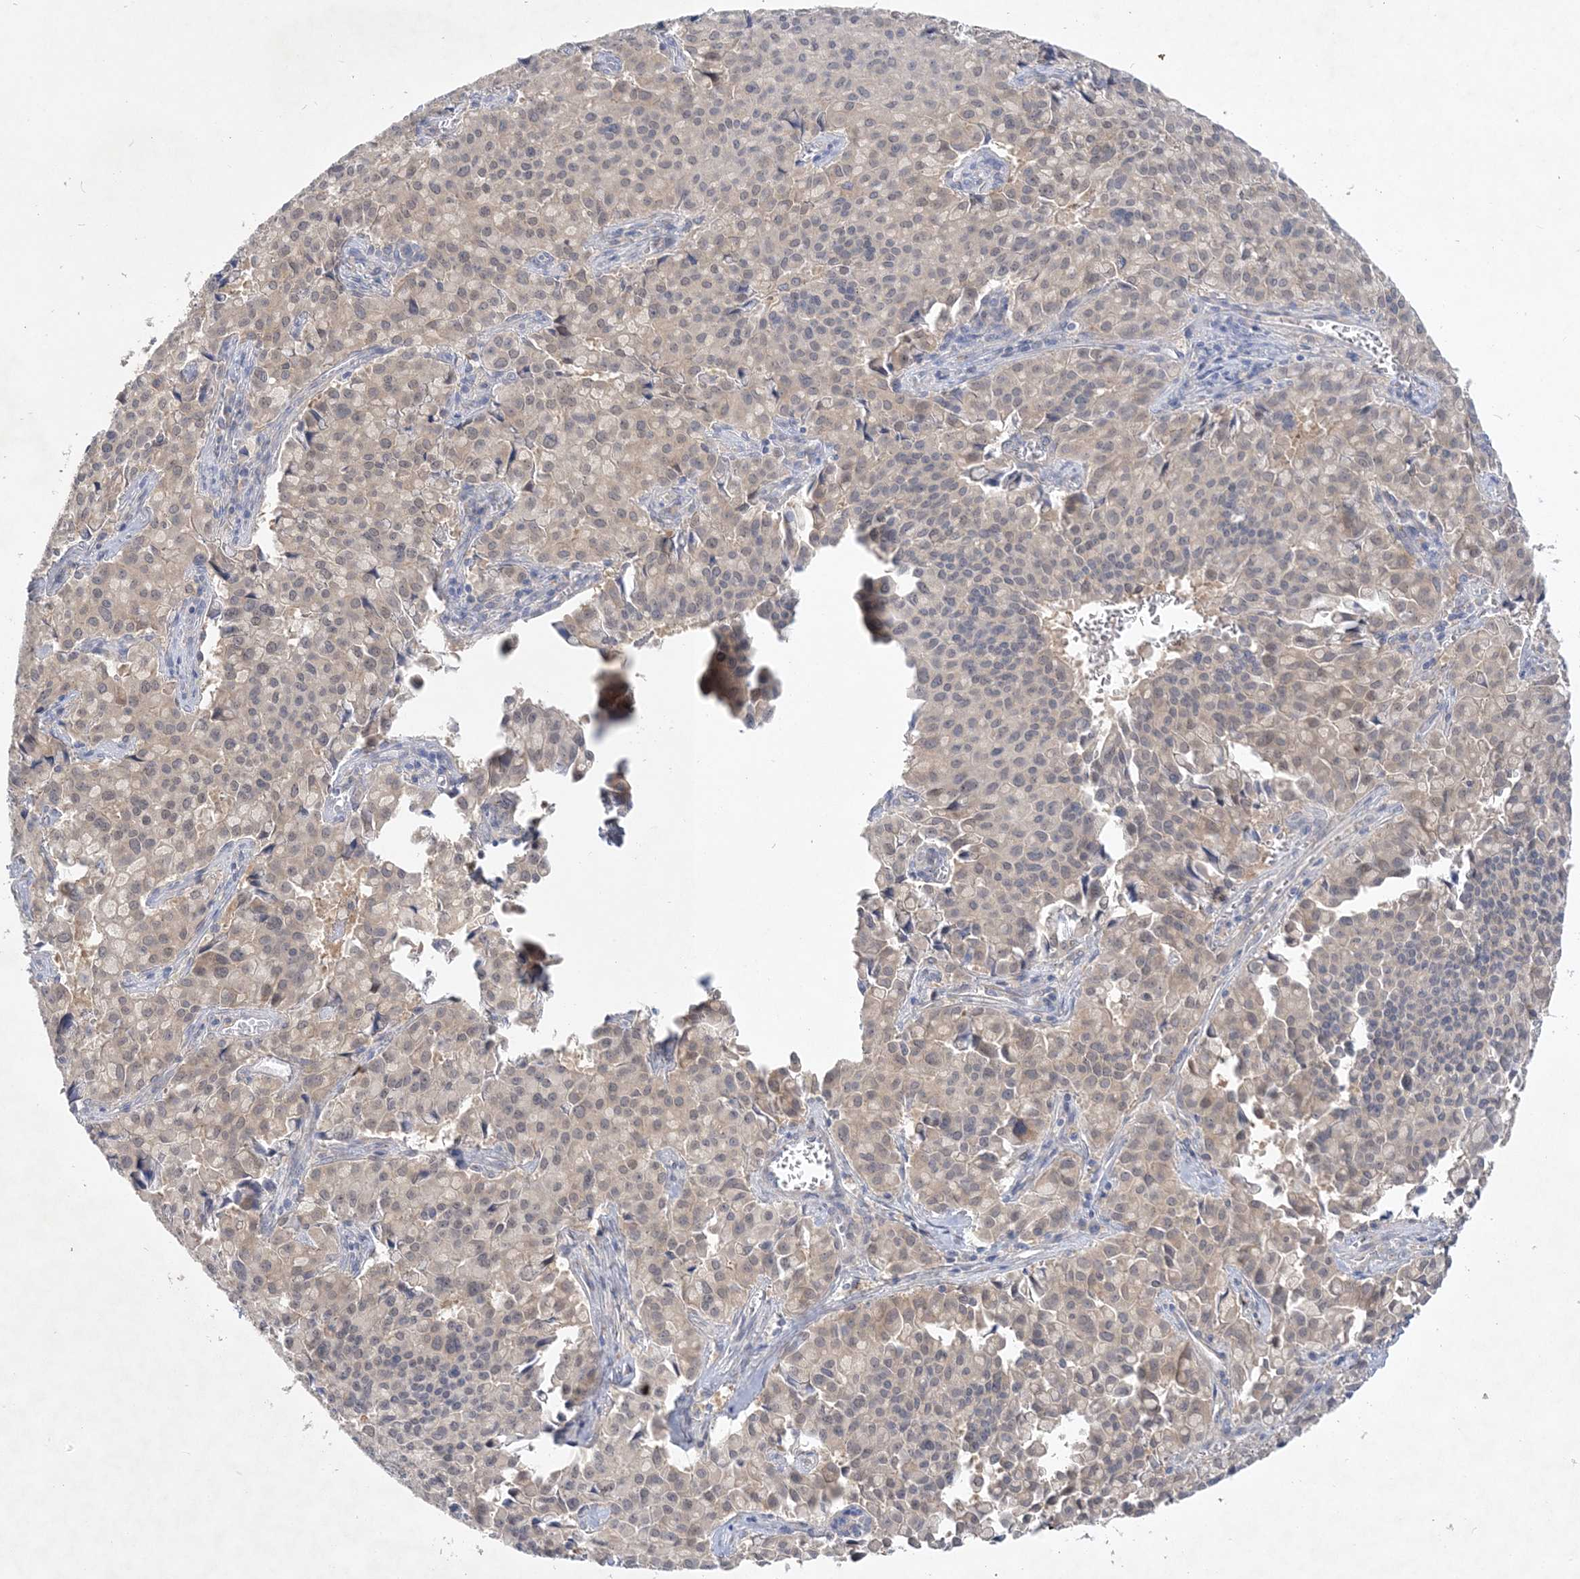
{"staining": {"intensity": "weak", "quantity": "25%-75%", "location": "cytoplasmic/membranous"}, "tissue": "pancreatic cancer", "cell_type": "Tumor cells", "image_type": "cancer", "snomed": [{"axis": "morphology", "description": "Adenocarcinoma, NOS"}, {"axis": "topography", "description": "Pancreas"}], "caption": "The immunohistochemical stain shows weak cytoplasmic/membranous staining in tumor cells of pancreatic cancer (adenocarcinoma) tissue.", "gene": "ANKRD35", "patient": {"sex": "male", "age": 65}}